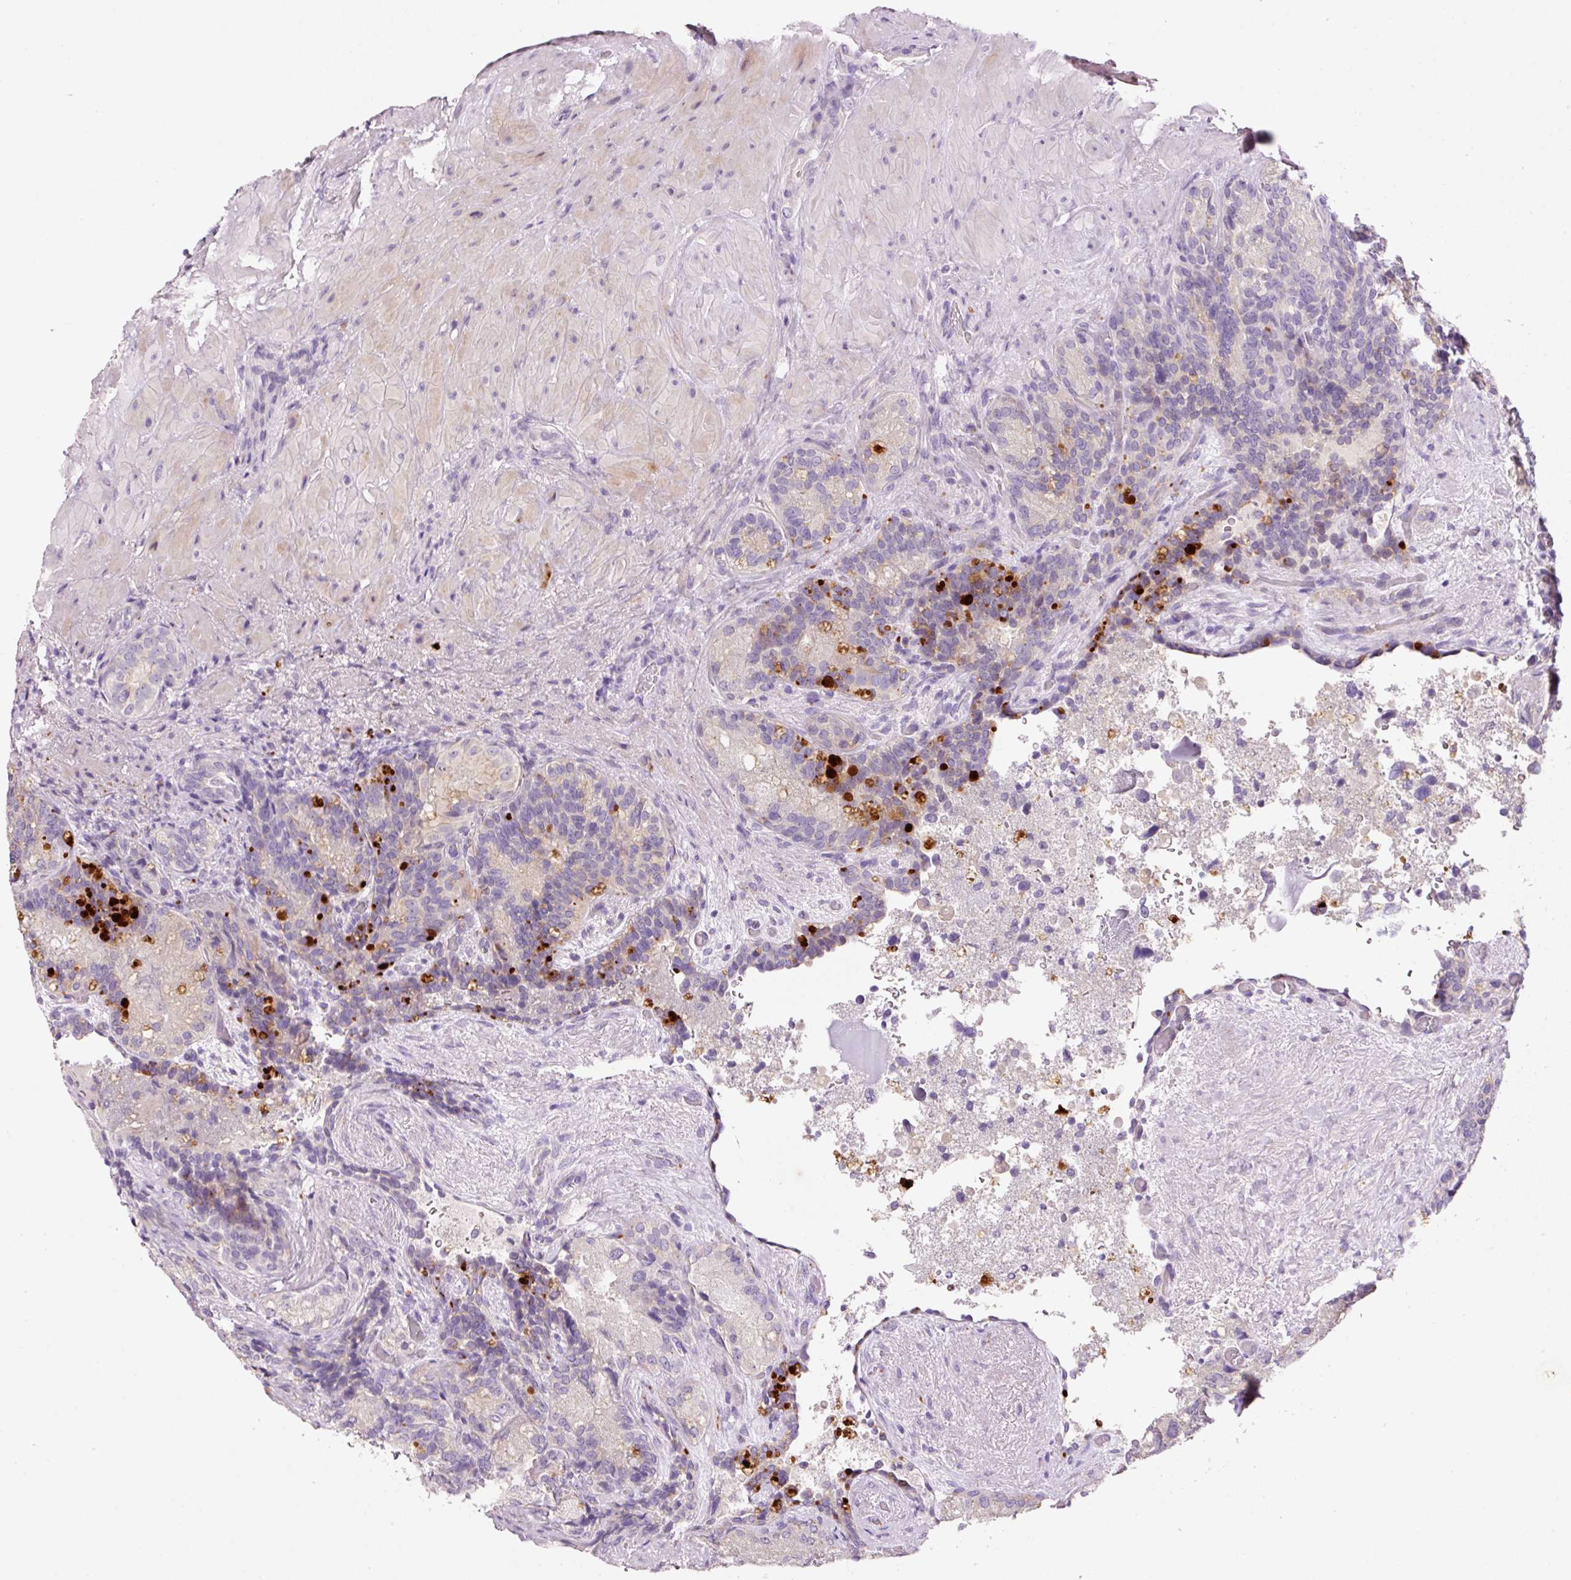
{"staining": {"intensity": "strong", "quantity": "<25%", "location": "cytoplasmic/membranous"}, "tissue": "seminal vesicle", "cell_type": "Glandular cells", "image_type": "normal", "snomed": [{"axis": "morphology", "description": "Normal tissue, NOS"}, {"axis": "topography", "description": "Seminal veicle"}], "caption": "IHC (DAB) staining of normal human seminal vesicle displays strong cytoplasmic/membranous protein positivity in approximately <25% of glandular cells. Using DAB (3,3'-diaminobenzidine) (brown) and hematoxylin (blue) stains, captured at high magnification using brightfield microscopy.", "gene": "TENT5C", "patient": {"sex": "male", "age": 69}}